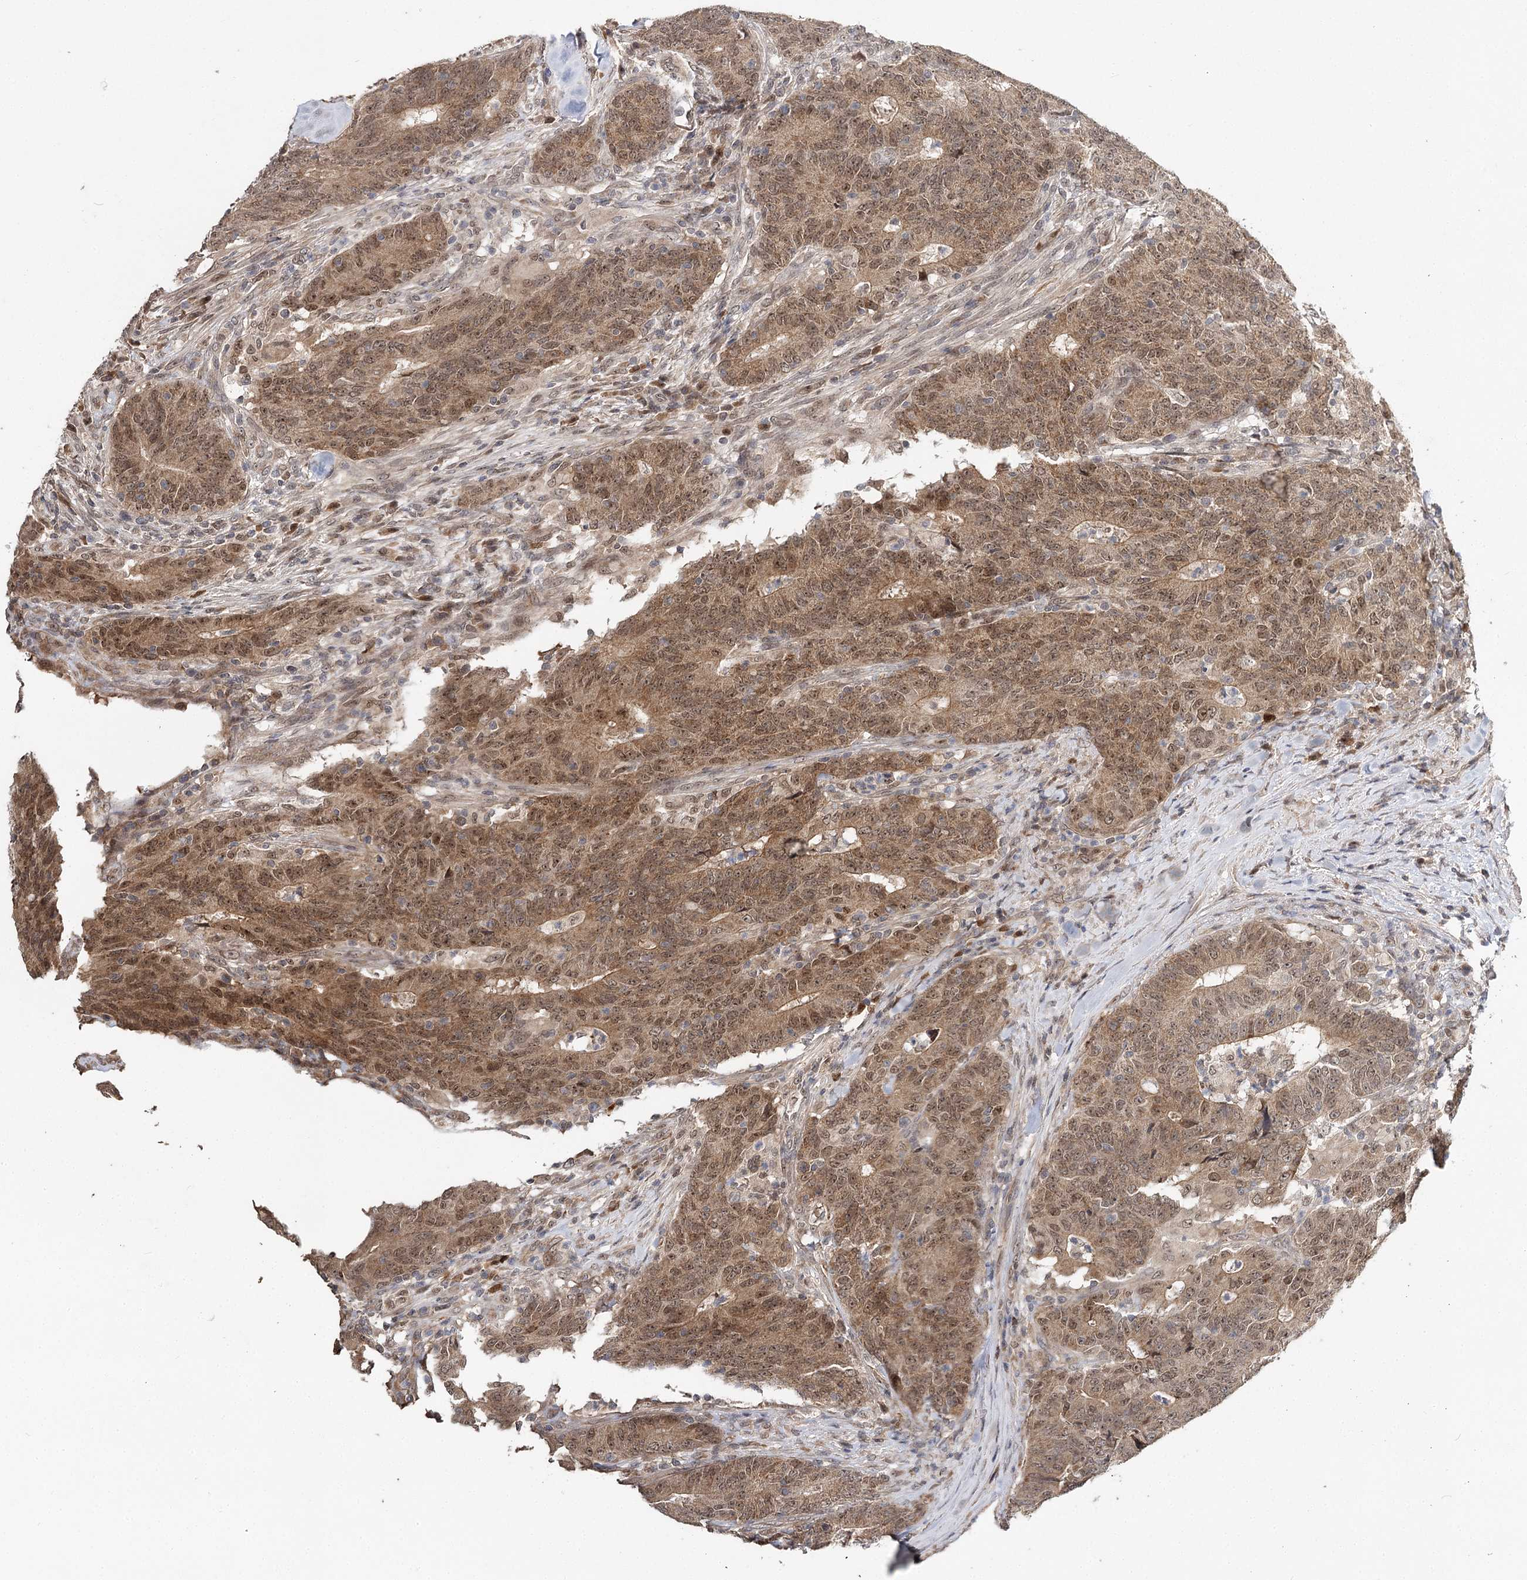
{"staining": {"intensity": "moderate", "quantity": ">75%", "location": "cytoplasmic/membranous,nuclear"}, "tissue": "colorectal cancer", "cell_type": "Tumor cells", "image_type": "cancer", "snomed": [{"axis": "morphology", "description": "Normal tissue, NOS"}, {"axis": "morphology", "description": "Adenocarcinoma, NOS"}, {"axis": "topography", "description": "Colon"}], "caption": "Immunohistochemical staining of human colorectal cancer exhibits medium levels of moderate cytoplasmic/membranous and nuclear expression in about >75% of tumor cells. The protein is shown in brown color, while the nuclei are stained blue.", "gene": "NOPCHAP1", "patient": {"sex": "female", "age": 75}}